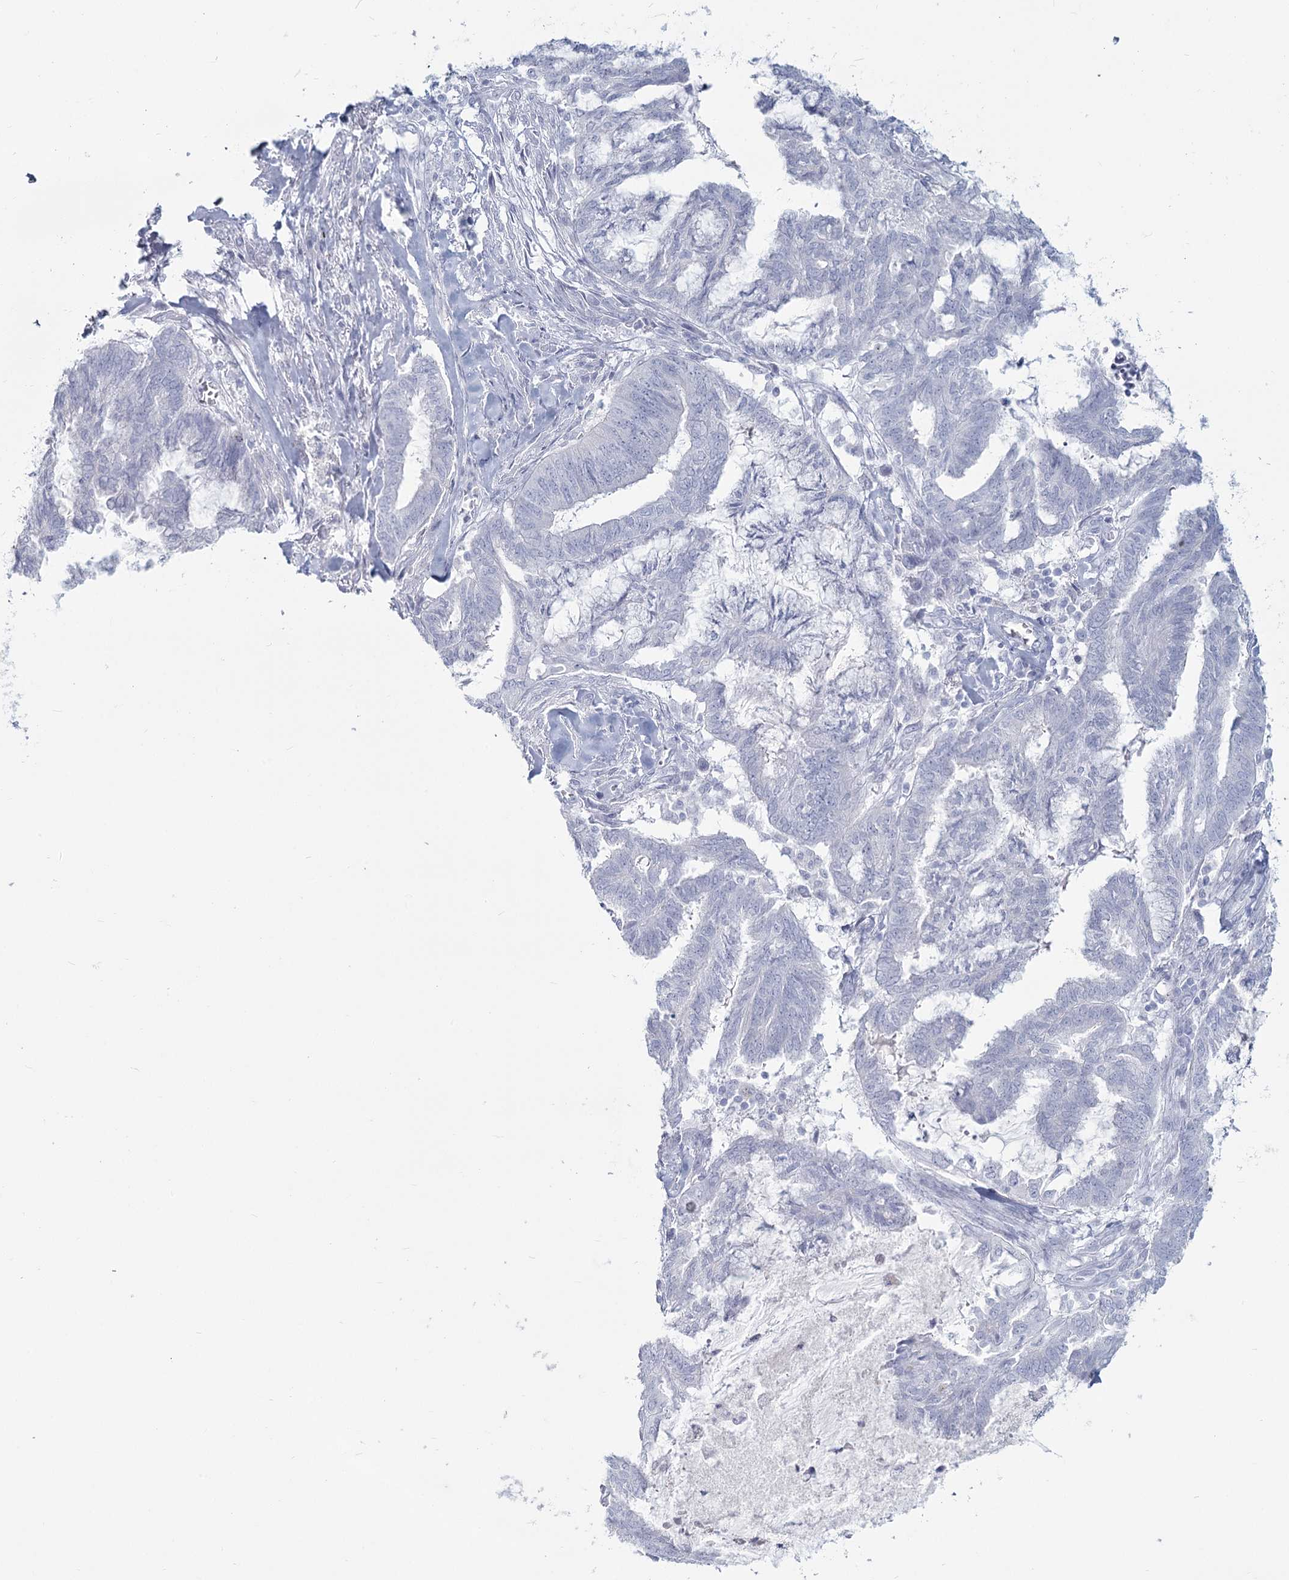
{"staining": {"intensity": "negative", "quantity": "none", "location": "none"}, "tissue": "endometrial cancer", "cell_type": "Tumor cells", "image_type": "cancer", "snomed": [{"axis": "morphology", "description": "Adenocarcinoma, NOS"}, {"axis": "topography", "description": "Endometrium"}], "caption": "Image shows no significant protein positivity in tumor cells of adenocarcinoma (endometrial).", "gene": "SLC6A19", "patient": {"sex": "female", "age": 86}}